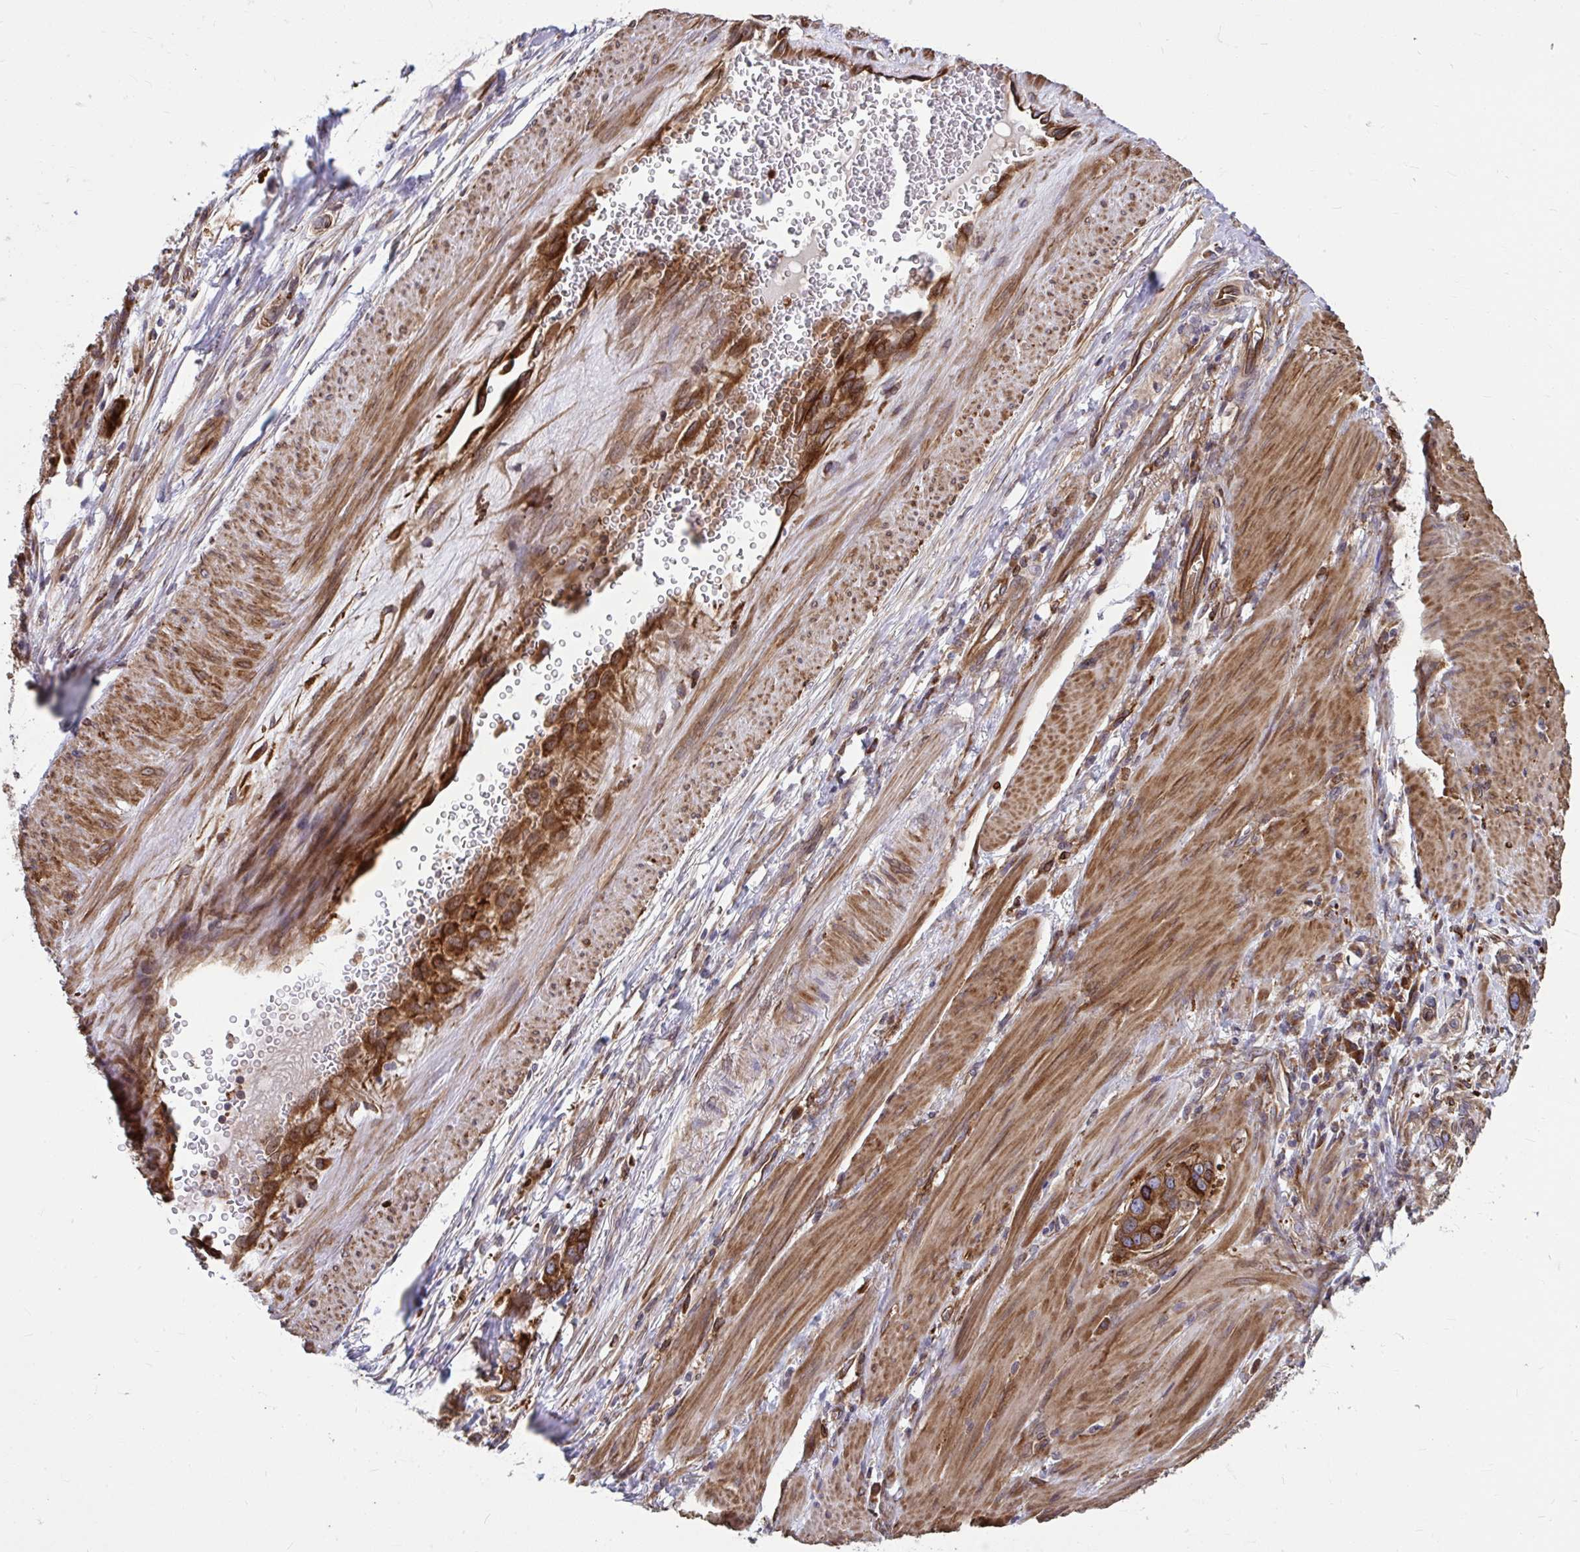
{"staining": {"intensity": "strong", "quantity": ">75%", "location": "cytoplasmic/membranous"}, "tissue": "stomach cancer", "cell_type": "Tumor cells", "image_type": "cancer", "snomed": [{"axis": "morphology", "description": "Adenocarcinoma, NOS"}, {"axis": "topography", "description": "Stomach, lower"}], "caption": "There is high levels of strong cytoplasmic/membranous positivity in tumor cells of adenocarcinoma (stomach), as demonstrated by immunohistochemical staining (brown color).", "gene": "STIM2", "patient": {"sex": "female", "age": 93}}